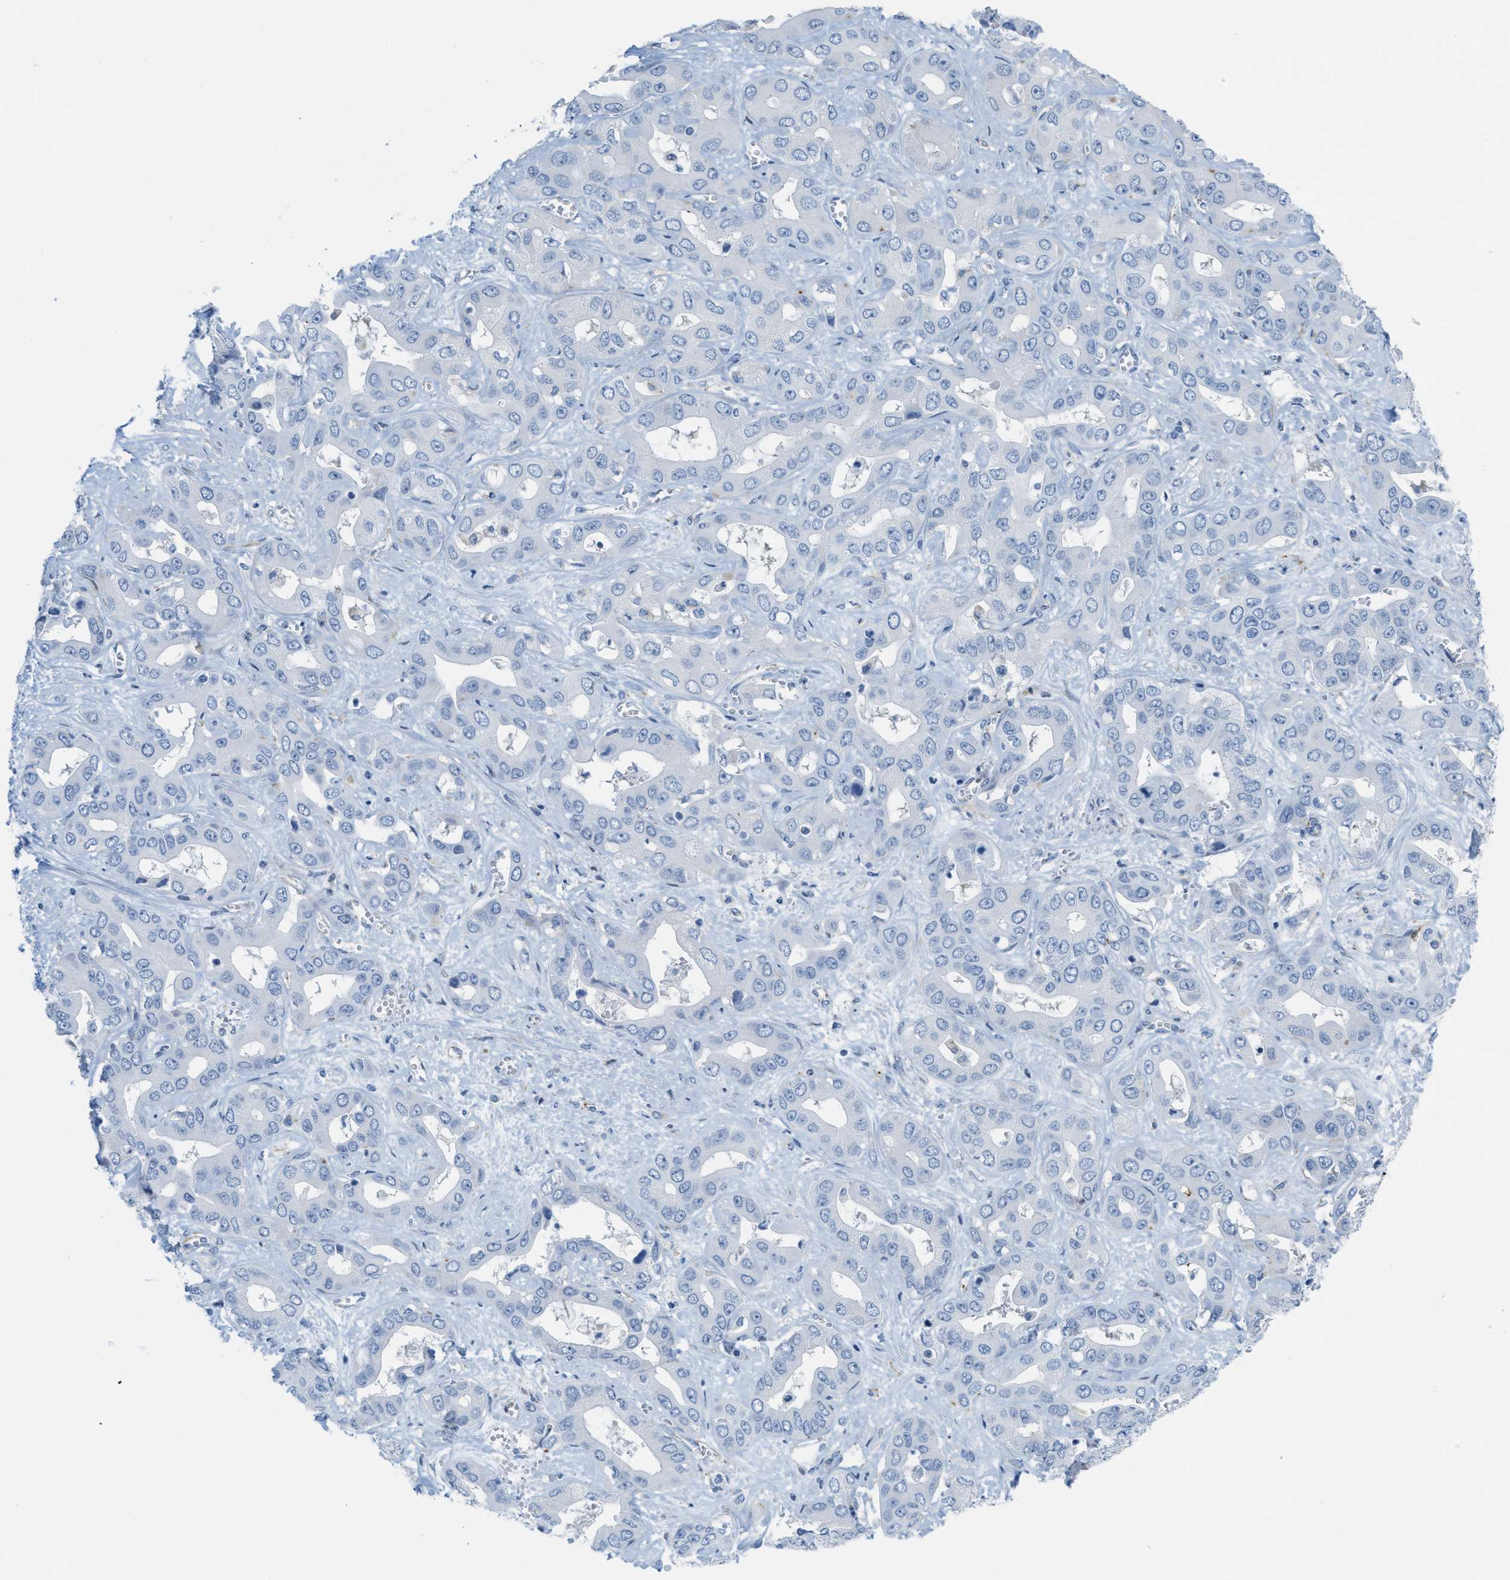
{"staining": {"intensity": "negative", "quantity": "none", "location": "none"}, "tissue": "liver cancer", "cell_type": "Tumor cells", "image_type": "cancer", "snomed": [{"axis": "morphology", "description": "Cholangiocarcinoma"}, {"axis": "topography", "description": "Liver"}], "caption": "Micrograph shows no significant protein staining in tumor cells of liver cholangiocarcinoma.", "gene": "SLC12A1", "patient": {"sex": "female", "age": 52}}